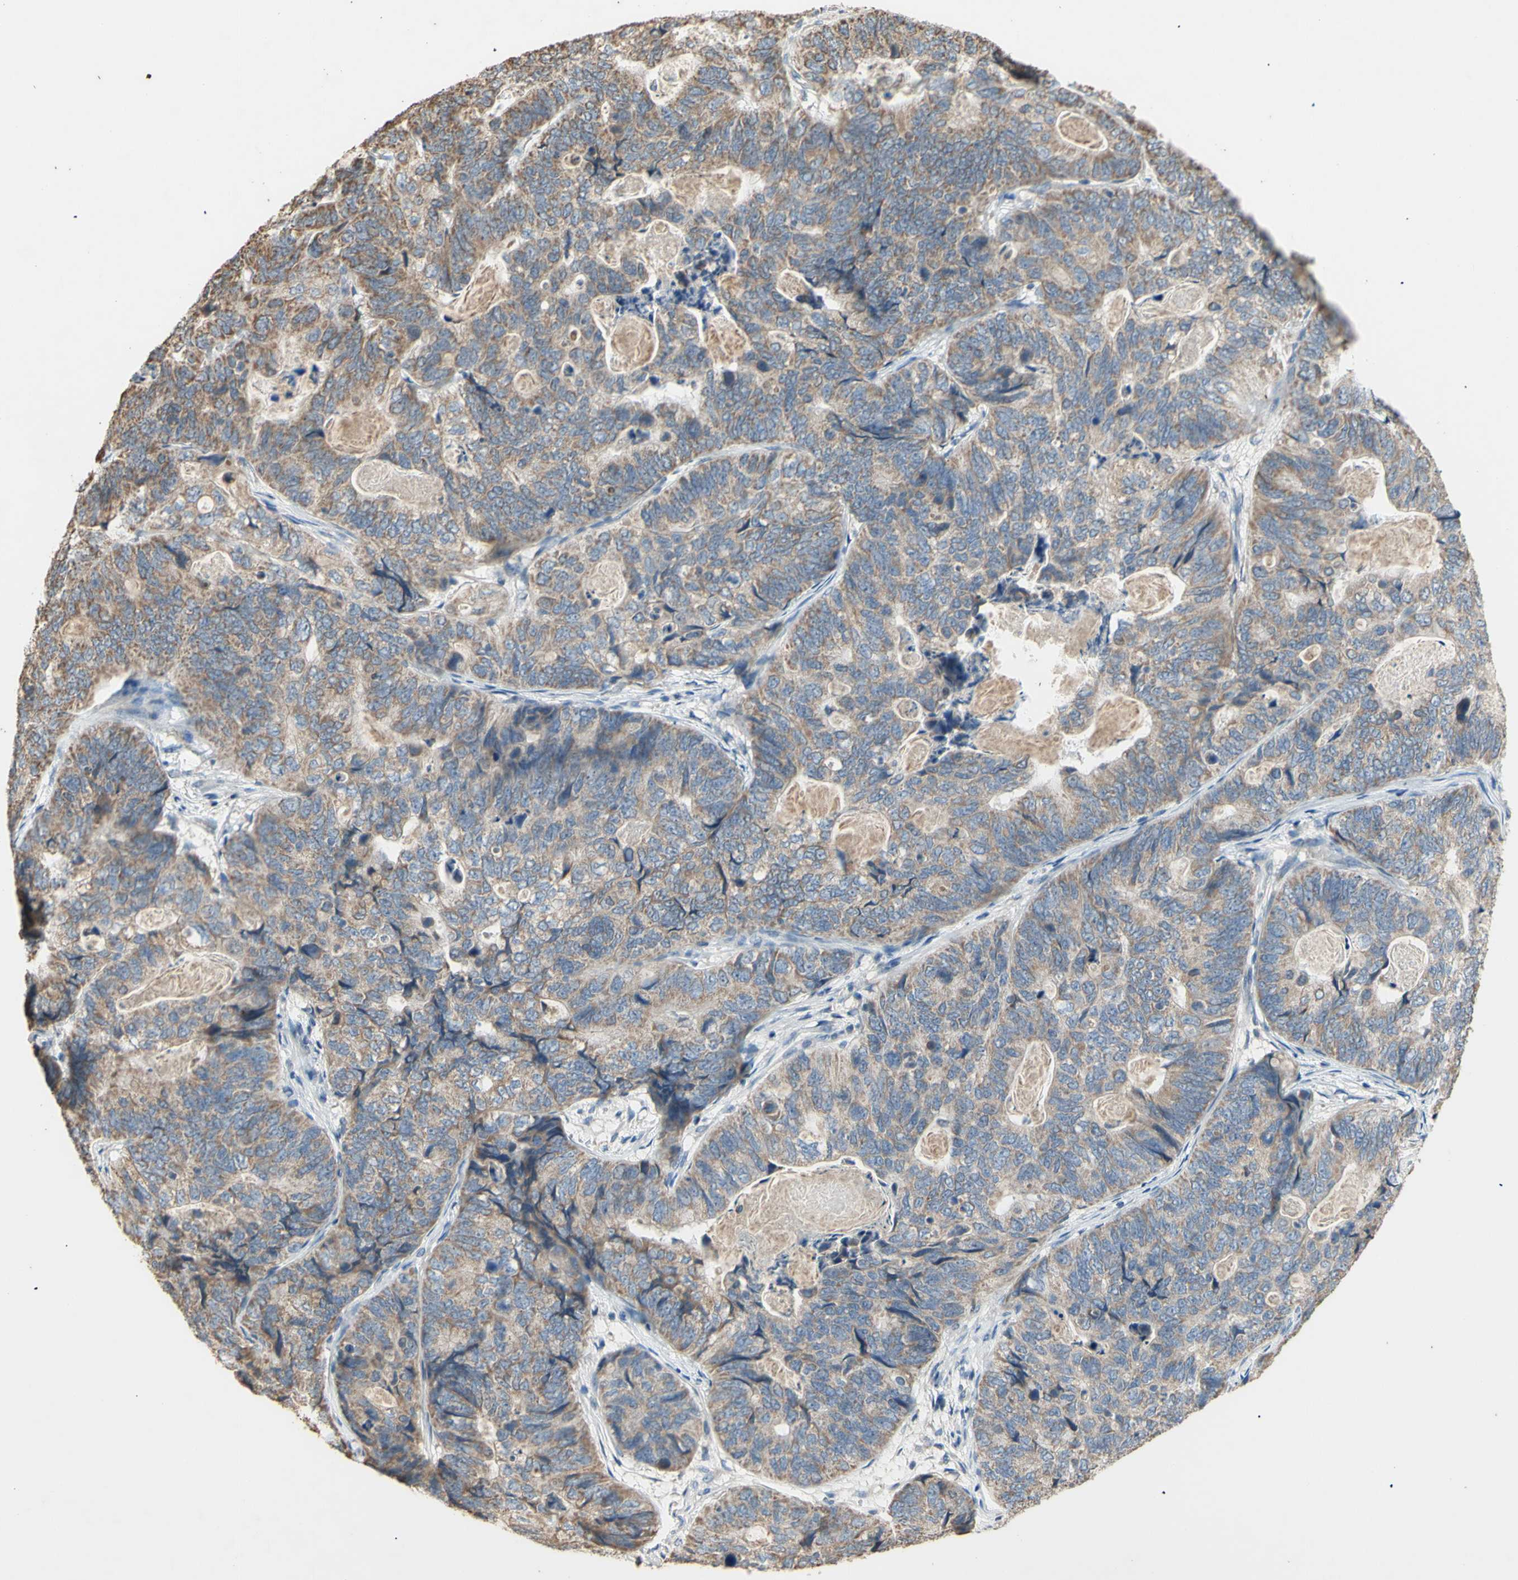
{"staining": {"intensity": "moderate", "quantity": "25%-75%", "location": "cytoplasmic/membranous"}, "tissue": "stomach cancer", "cell_type": "Tumor cells", "image_type": "cancer", "snomed": [{"axis": "morphology", "description": "Adenocarcinoma, NOS"}, {"axis": "topography", "description": "Stomach"}], "caption": "This image reveals immunohistochemistry (IHC) staining of stomach cancer (adenocarcinoma), with medium moderate cytoplasmic/membranous positivity in approximately 25%-75% of tumor cells.", "gene": "PTGIS", "patient": {"sex": "female", "age": 89}}